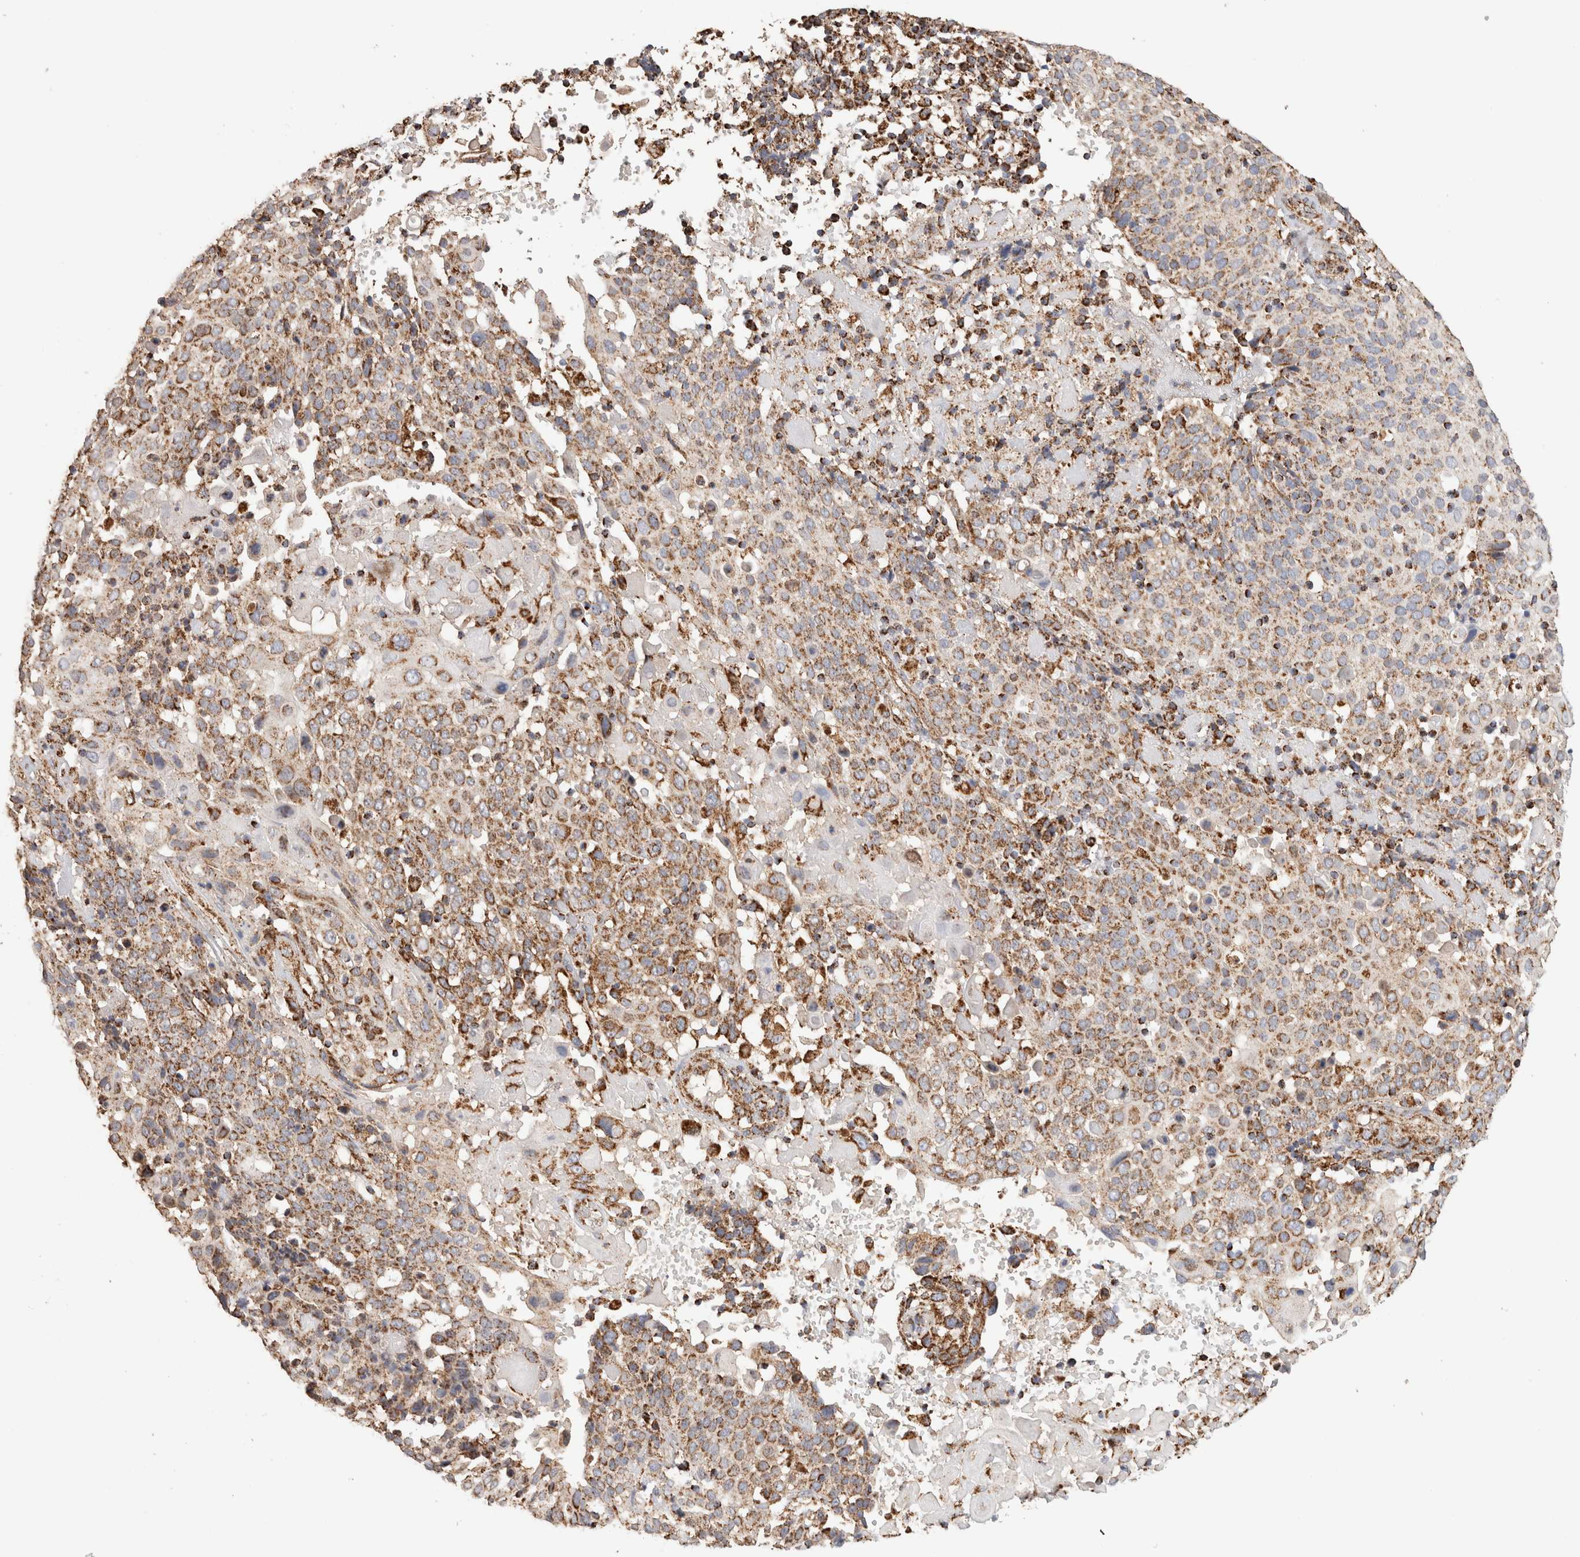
{"staining": {"intensity": "moderate", "quantity": ">75%", "location": "cytoplasmic/membranous"}, "tissue": "cervical cancer", "cell_type": "Tumor cells", "image_type": "cancer", "snomed": [{"axis": "morphology", "description": "Squamous cell carcinoma, NOS"}, {"axis": "topography", "description": "Cervix"}], "caption": "Protein expression by immunohistochemistry exhibits moderate cytoplasmic/membranous positivity in about >75% of tumor cells in cervical cancer (squamous cell carcinoma).", "gene": "C1QBP", "patient": {"sex": "female", "age": 74}}